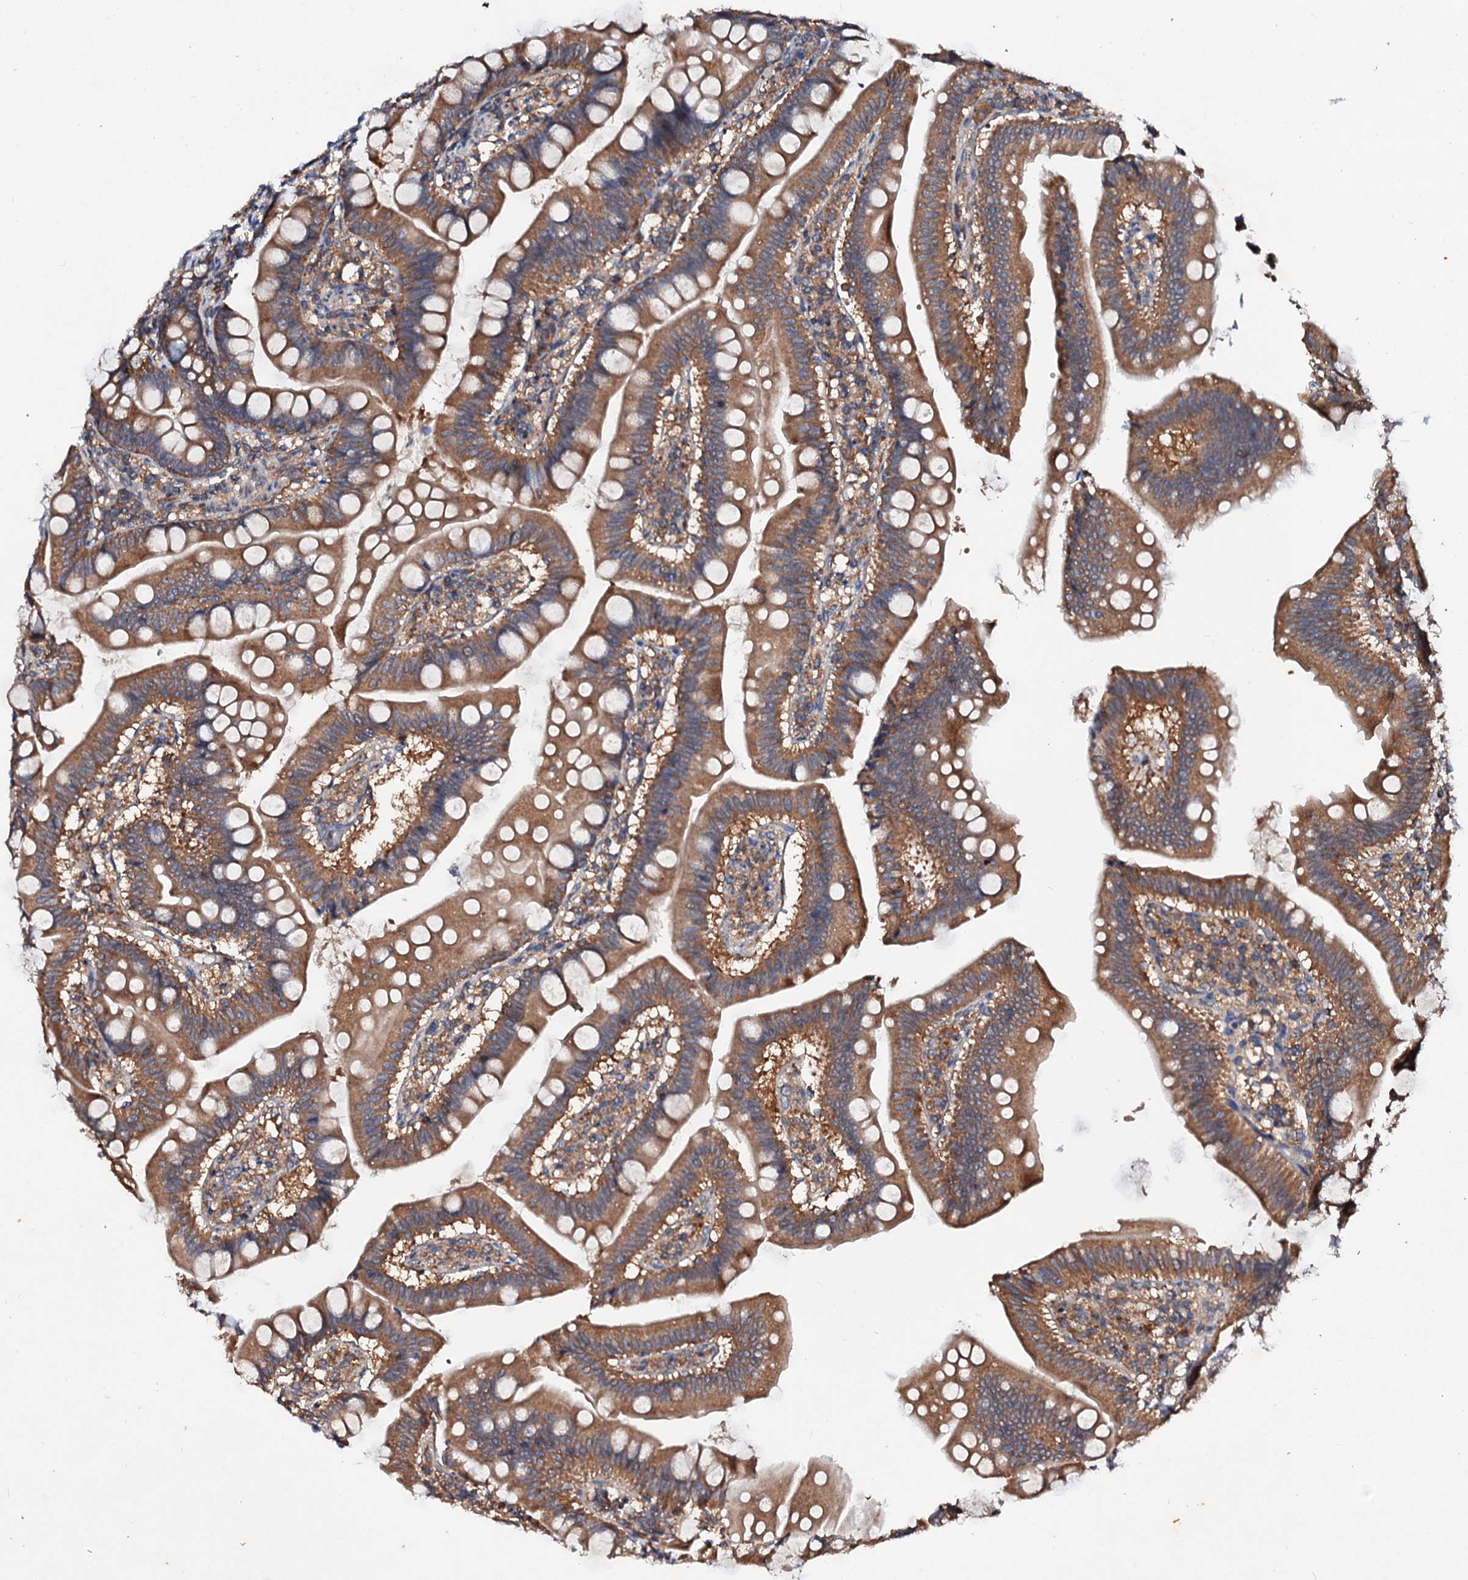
{"staining": {"intensity": "moderate", "quantity": ">75%", "location": "cytoplasmic/membranous"}, "tissue": "small intestine", "cell_type": "Glandular cells", "image_type": "normal", "snomed": [{"axis": "morphology", "description": "Normal tissue, NOS"}, {"axis": "topography", "description": "Small intestine"}], "caption": "Small intestine stained with DAB (3,3'-diaminobenzidine) immunohistochemistry exhibits medium levels of moderate cytoplasmic/membranous positivity in about >75% of glandular cells.", "gene": "EXTL1", "patient": {"sex": "male", "age": 7}}